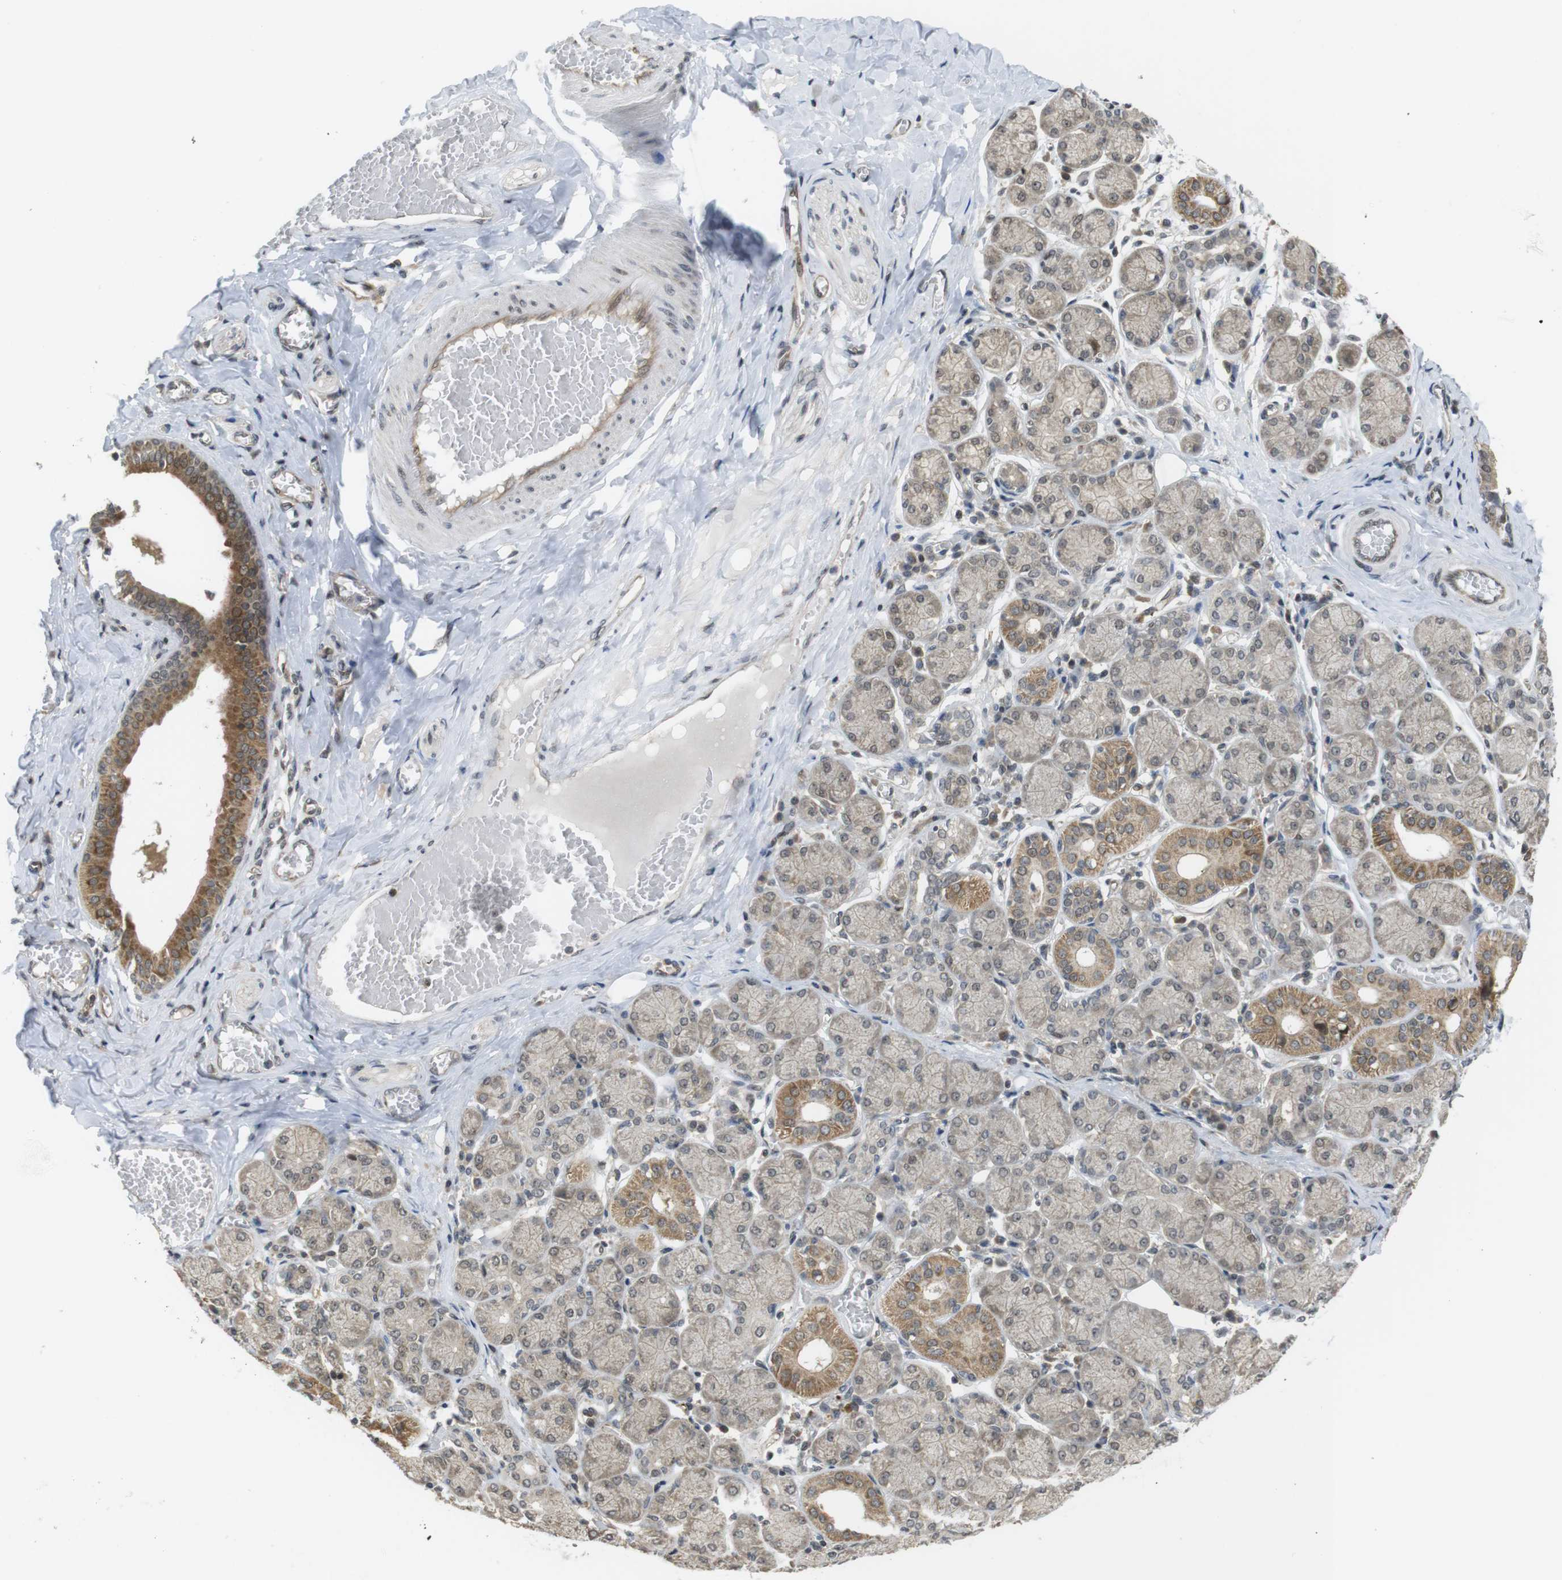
{"staining": {"intensity": "moderate", "quantity": ">75%", "location": "cytoplasmic/membranous,nuclear"}, "tissue": "salivary gland", "cell_type": "Glandular cells", "image_type": "normal", "snomed": [{"axis": "morphology", "description": "Normal tissue, NOS"}, {"axis": "topography", "description": "Salivary gland"}], "caption": "Immunohistochemical staining of benign salivary gland displays medium levels of moderate cytoplasmic/membranous,nuclear expression in about >75% of glandular cells.", "gene": "CC2D1A", "patient": {"sex": "female", "age": 24}}